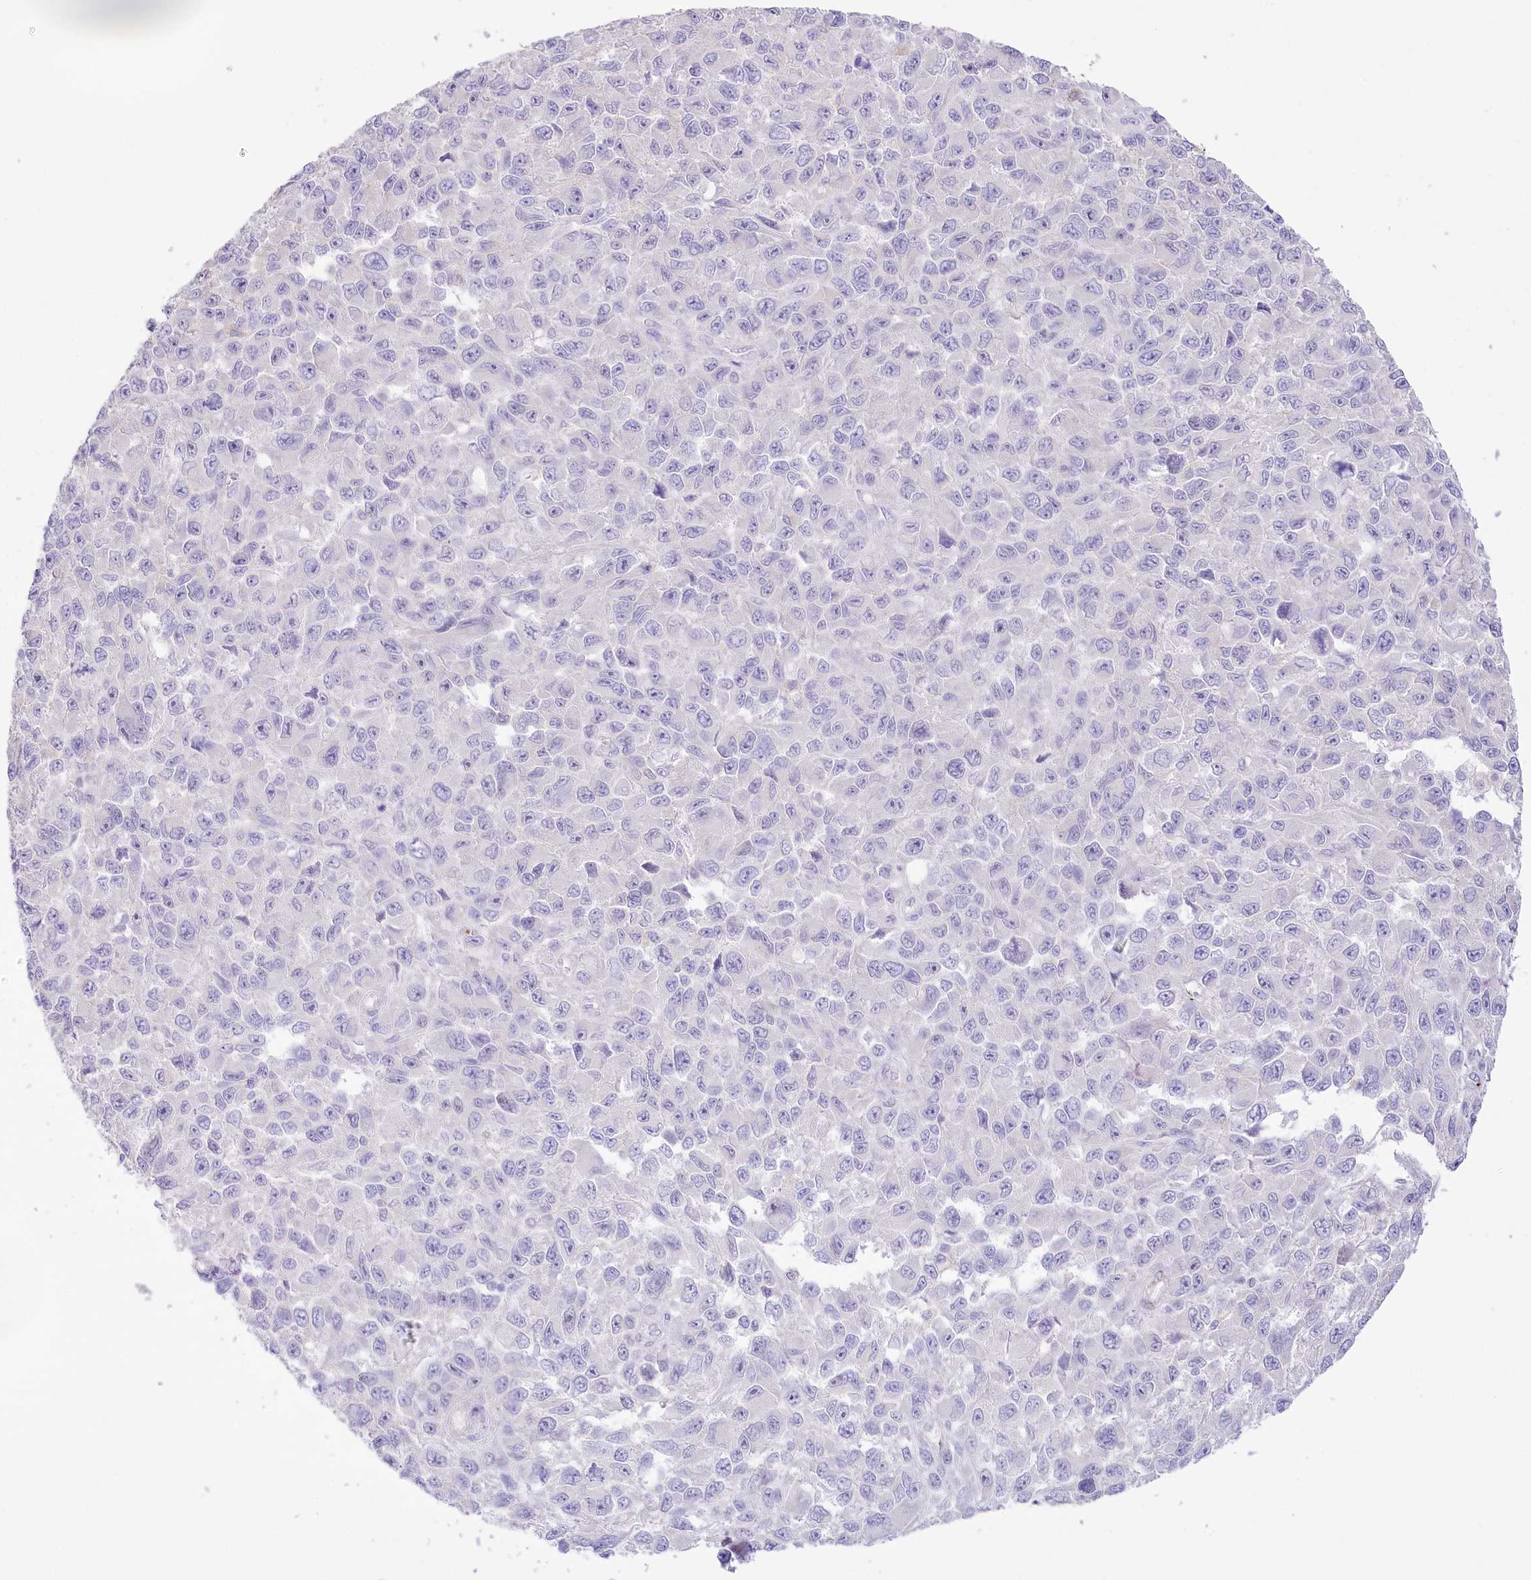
{"staining": {"intensity": "negative", "quantity": "none", "location": "none"}, "tissue": "melanoma", "cell_type": "Tumor cells", "image_type": "cancer", "snomed": [{"axis": "morphology", "description": "Malignant melanoma, NOS"}, {"axis": "topography", "description": "Skin"}], "caption": "Tumor cells are negative for protein expression in human malignant melanoma. Brightfield microscopy of immunohistochemistry stained with DAB (brown) and hematoxylin (blue), captured at high magnification.", "gene": "SLC39A10", "patient": {"sex": "female", "age": 96}}